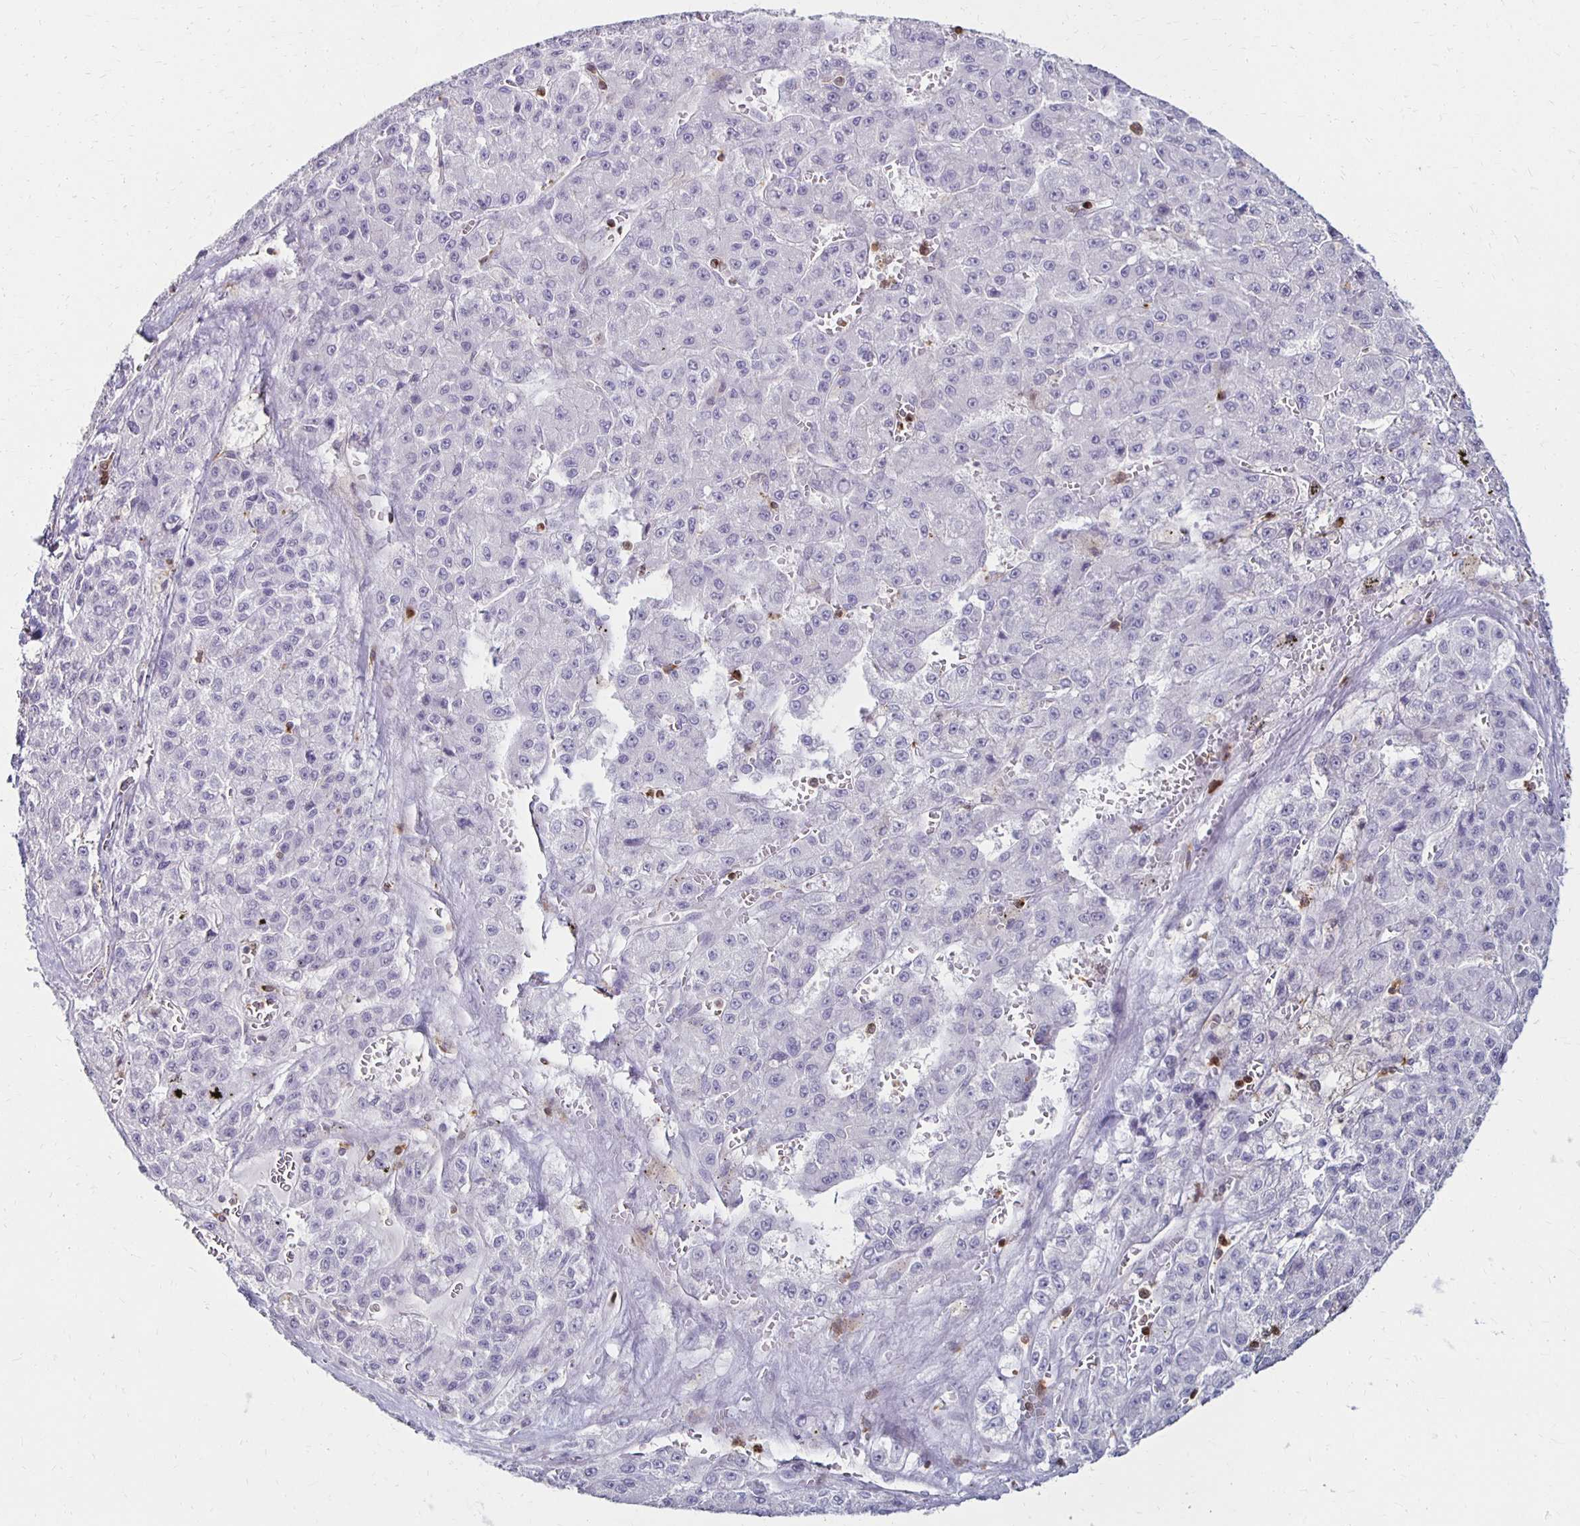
{"staining": {"intensity": "negative", "quantity": "none", "location": "none"}, "tissue": "liver cancer", "cell_type": "Tumor cells", "image_type": "cancer", "snomed": [{"axis": "morphology", "description": "Carcinoma, Hepatocellular, NOS"}, {"axis": "topography", "description": "Liver"}], "caption": "Liver cancer (hepatocellular carcinoma) stained for a protein using immunohistochemistry (IHC) shows no positivity tumor cells.", "gene": "CCL21", "patient": {"sex": "male", "age": 70}}